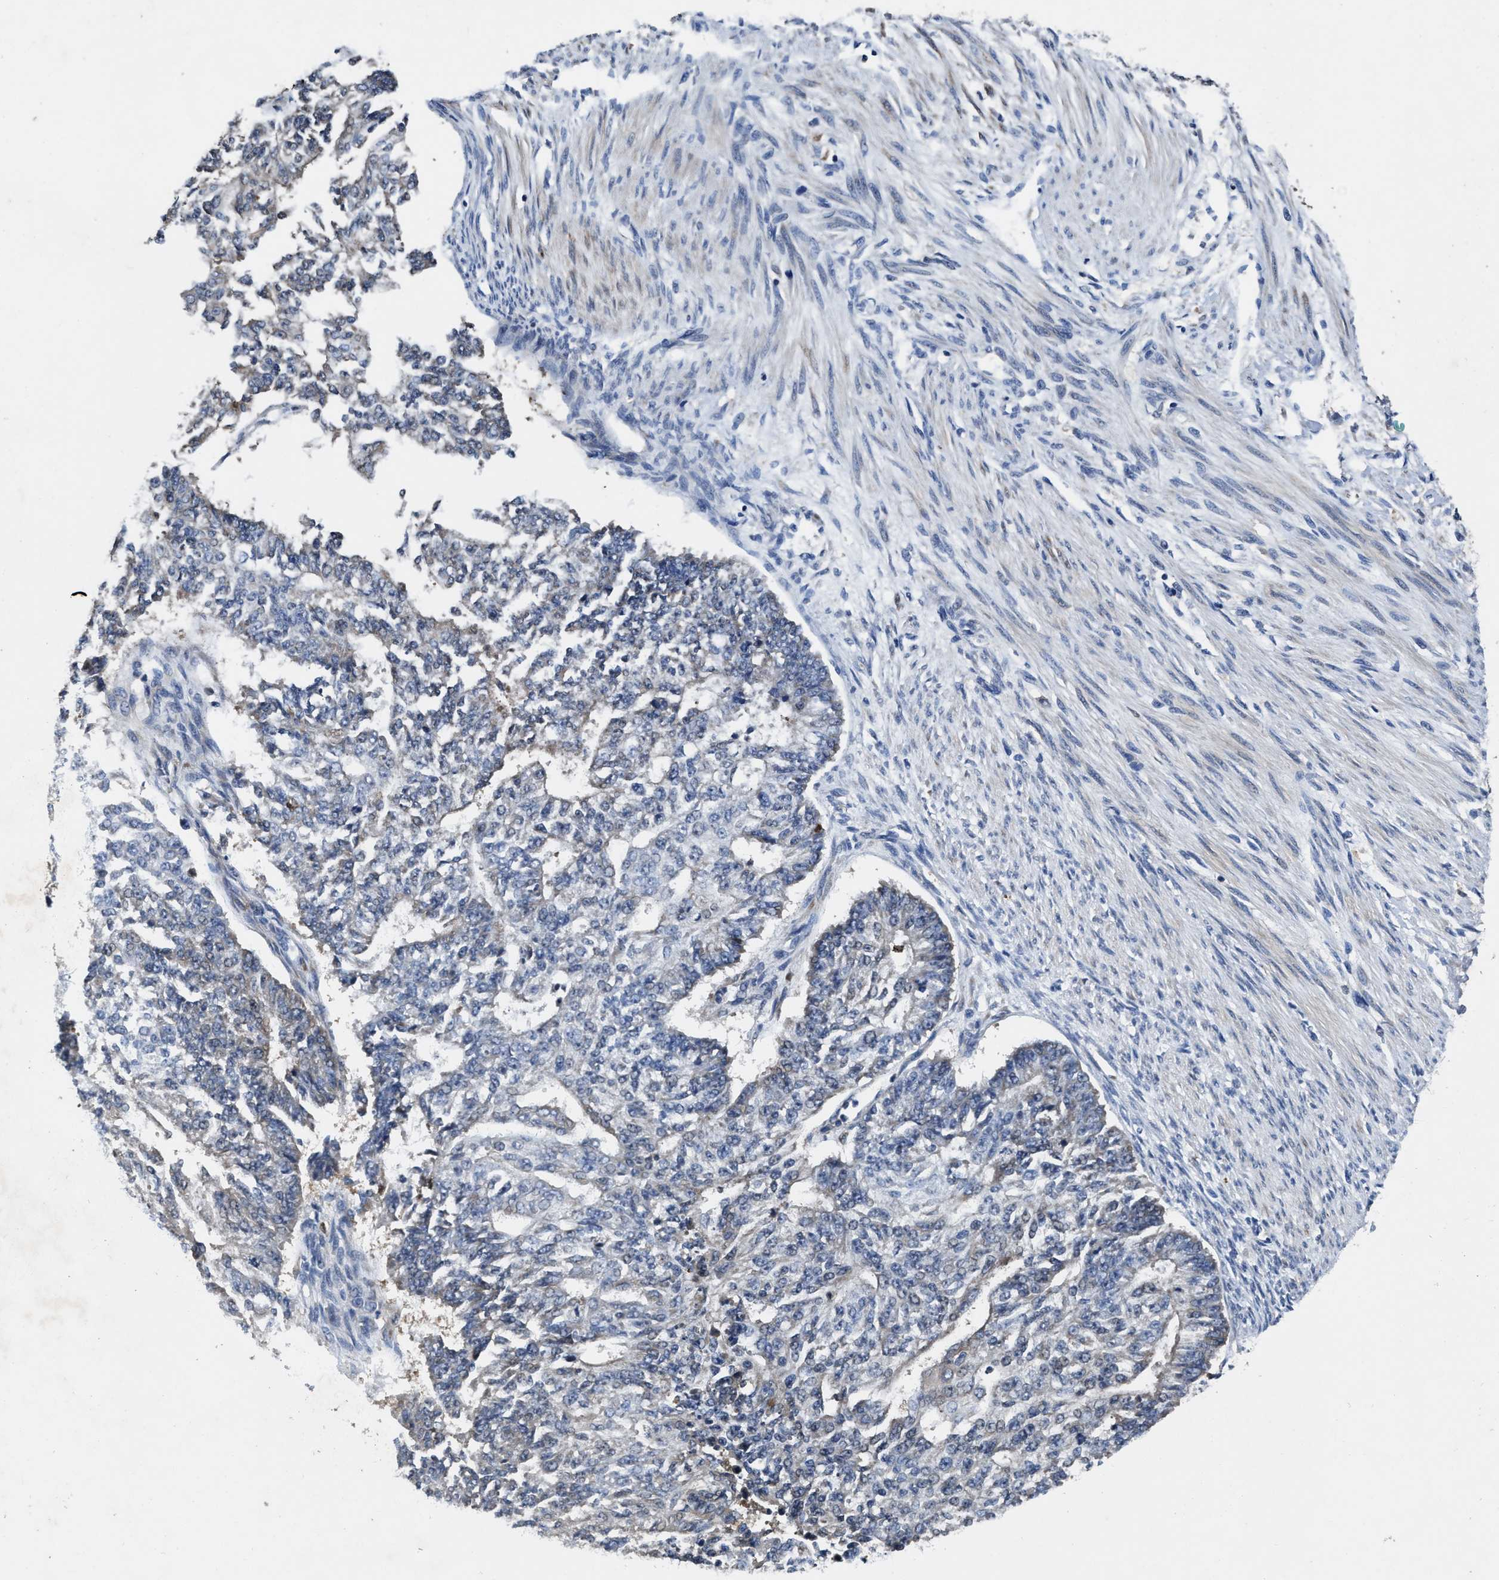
{"staining": {"intensity": "negative", "quantity": "none", "location": "none"}, "tissue": "endometrial cancer", "cell_type": "Tumor cells", "image_type": "cancer", "snomed": [{"axis": "morphology", "description": "Adenocarcinoma, NOS"}, {"axis": "topography", "description": "Endometrium"}], "caption": "An immunohistochemistry photomicrograph of endometrial cancer is shown. There is no staining in tumor cells of endometrial cancer. The staining was performed using DAB (3,3'-diaminobenzidine) to visualize the protein expression in brown, while the nuclei were stained in blue with hematoxylin (Magnification: 20x).", "gene": "RGS10", "patient": {"sex": "female", "age": 32}}